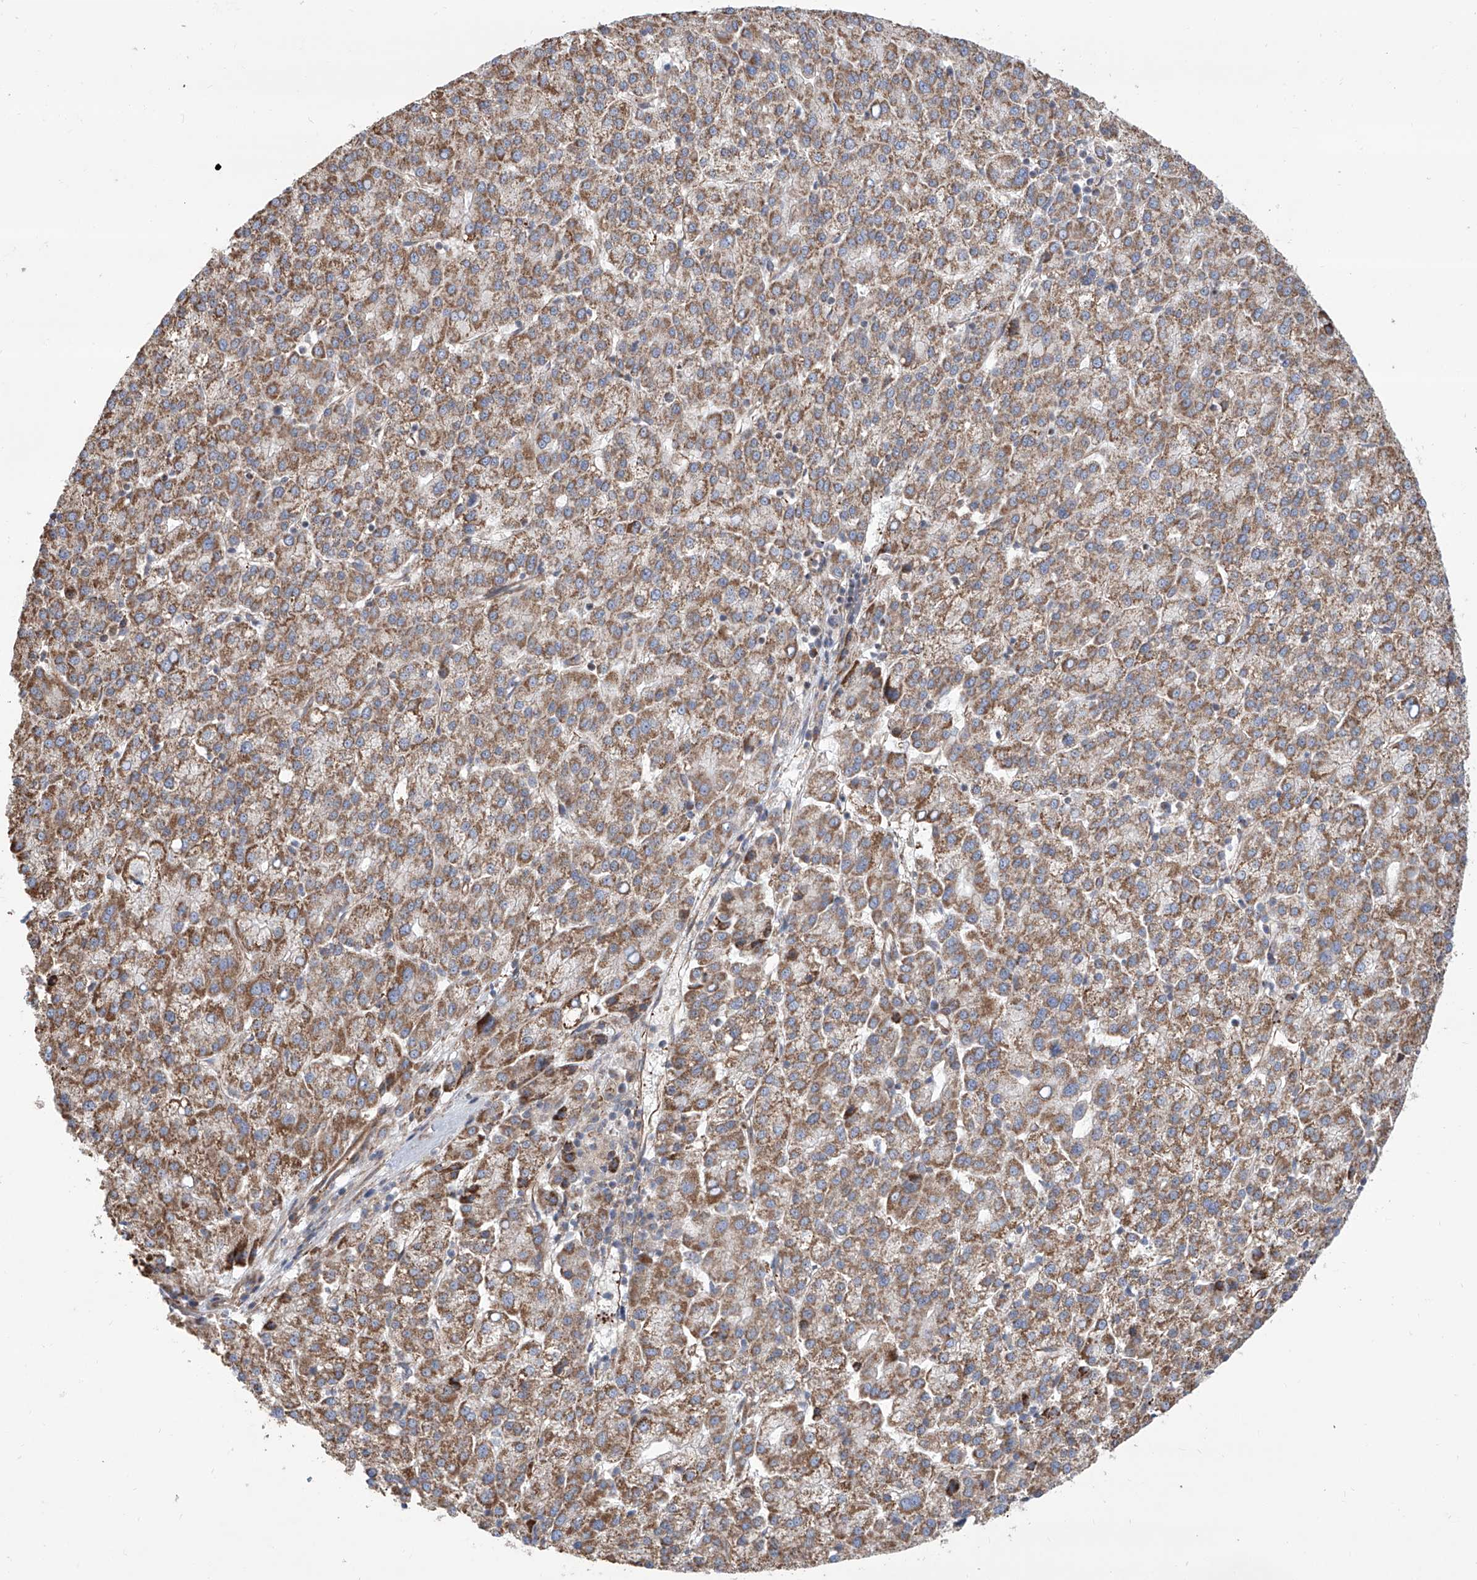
{"staining": {"intensity": "moderate", "quantity": ">75%", "location": "cytoplasmic/membranous"}, "tissue": "liver cancer", "cell_type": "Tumor cells", "image_type": "cancer", "snomed": [{"axis": "morphology", "description": "Carcinoma, Hepatocellular, NOS"}, {"axis": "topography", "description": "Liver"}], "caption": "Immunohistochemical staining of hepatocellular carcinoma (liver) displays medium levels of moderate cytoplasmic/membranous expression in about >75% of tumor cells. The protein of interest is stained brown, and the nuclei are stained in blue (DAB (3,3'-diaminobenzidine) IHC with brightfield microscopy, high magnification).", "gene": "APAF1", "patient": {"sex": "female", "age": 58}}